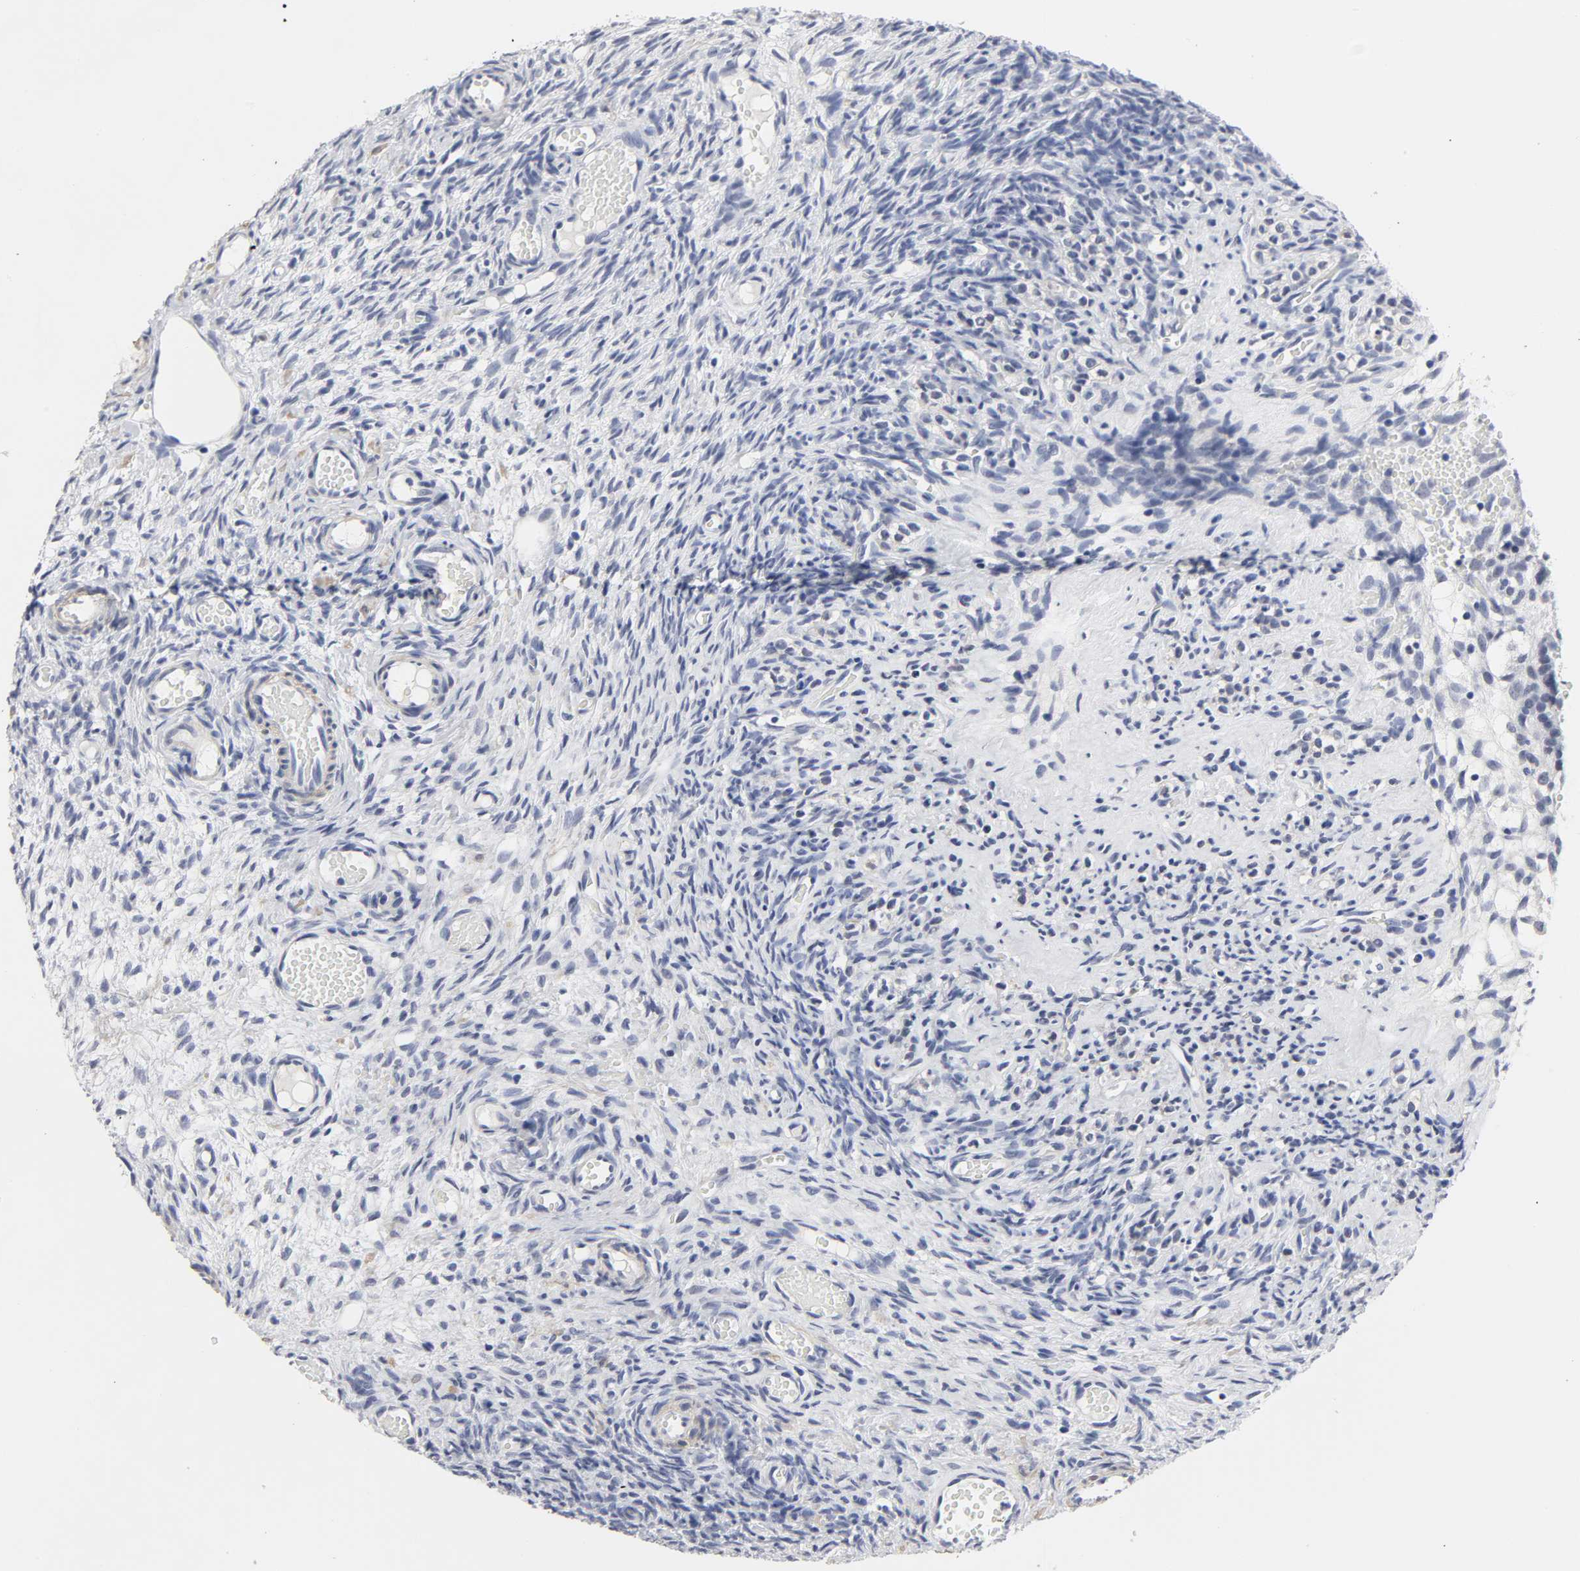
{"staining": {"intensity": "negative", "quantity": "none", "location": "none"}, "tissue": "ovary", "cell_type": "Ovarian stroma cells", "image_type": "normal", "snomed": [{"axis": "morphology", "description": "Normal tissue, NOS"}, {"axis": "topography", "description": "Ovary"}], "caption": "Image shows no protein staining in ovarian stroma cells of unremarkable ovary. Nuclei are stained in blue.", "gene": "GRHL2", "patient": {"sex": "female", "age": 35}}